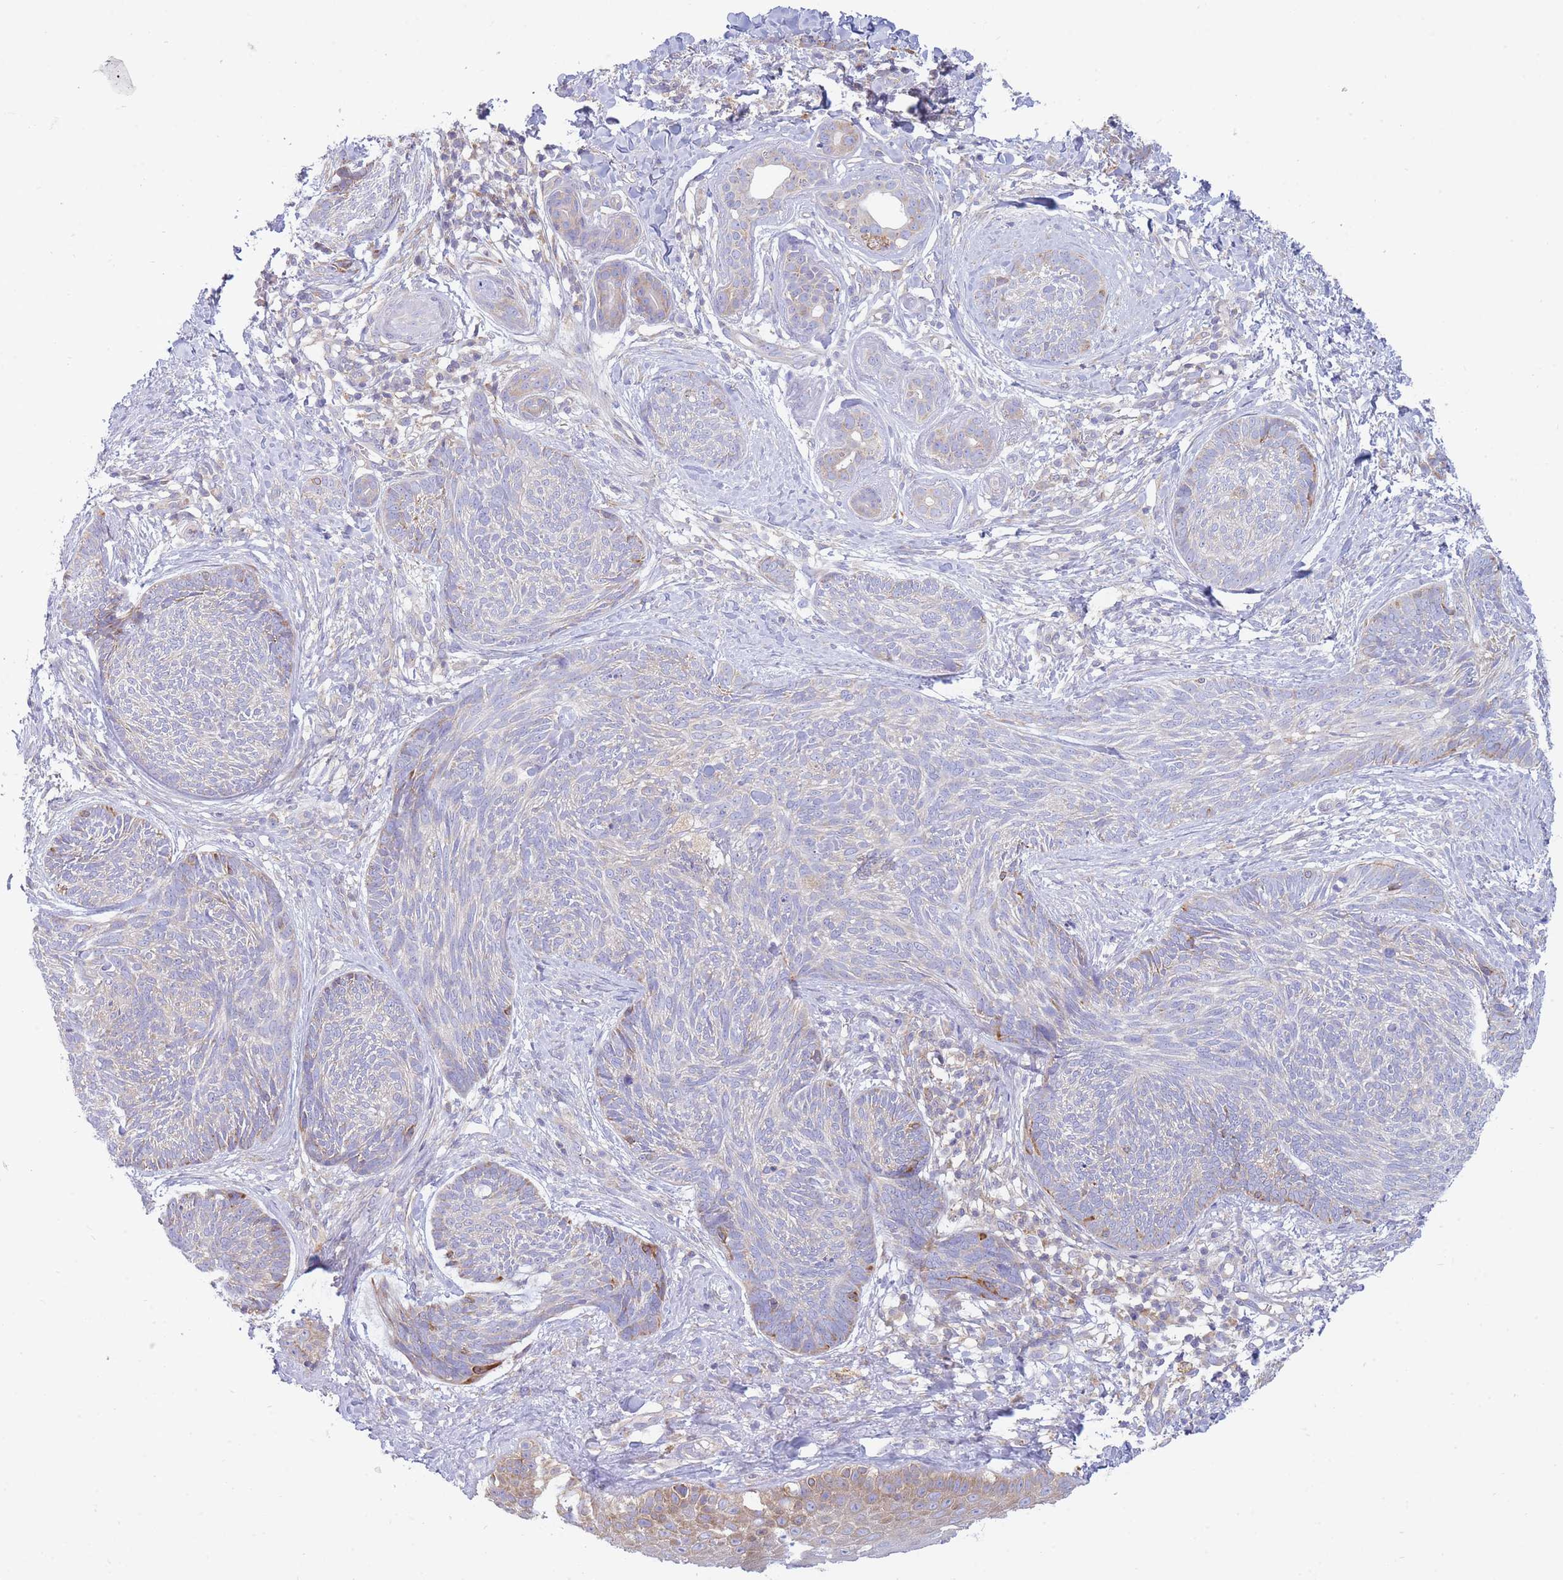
{"staining": {"intensity": "negative", "quantity": "none", "location": "none"}, "tissue": "skin cancer", "cell_type": "Tumor cells", "image_type": "cancer", "snomed": [{"axis": "morphology", "description": "Basal cell carcinoma"}, {"axis": "topography", "description": "Skin"}], "caption": "There is no significant staining in tumor cells of skin basal cell carcinoma.", "gene": "SH2B2", "patient": {"sex": "male", "age": 73}}